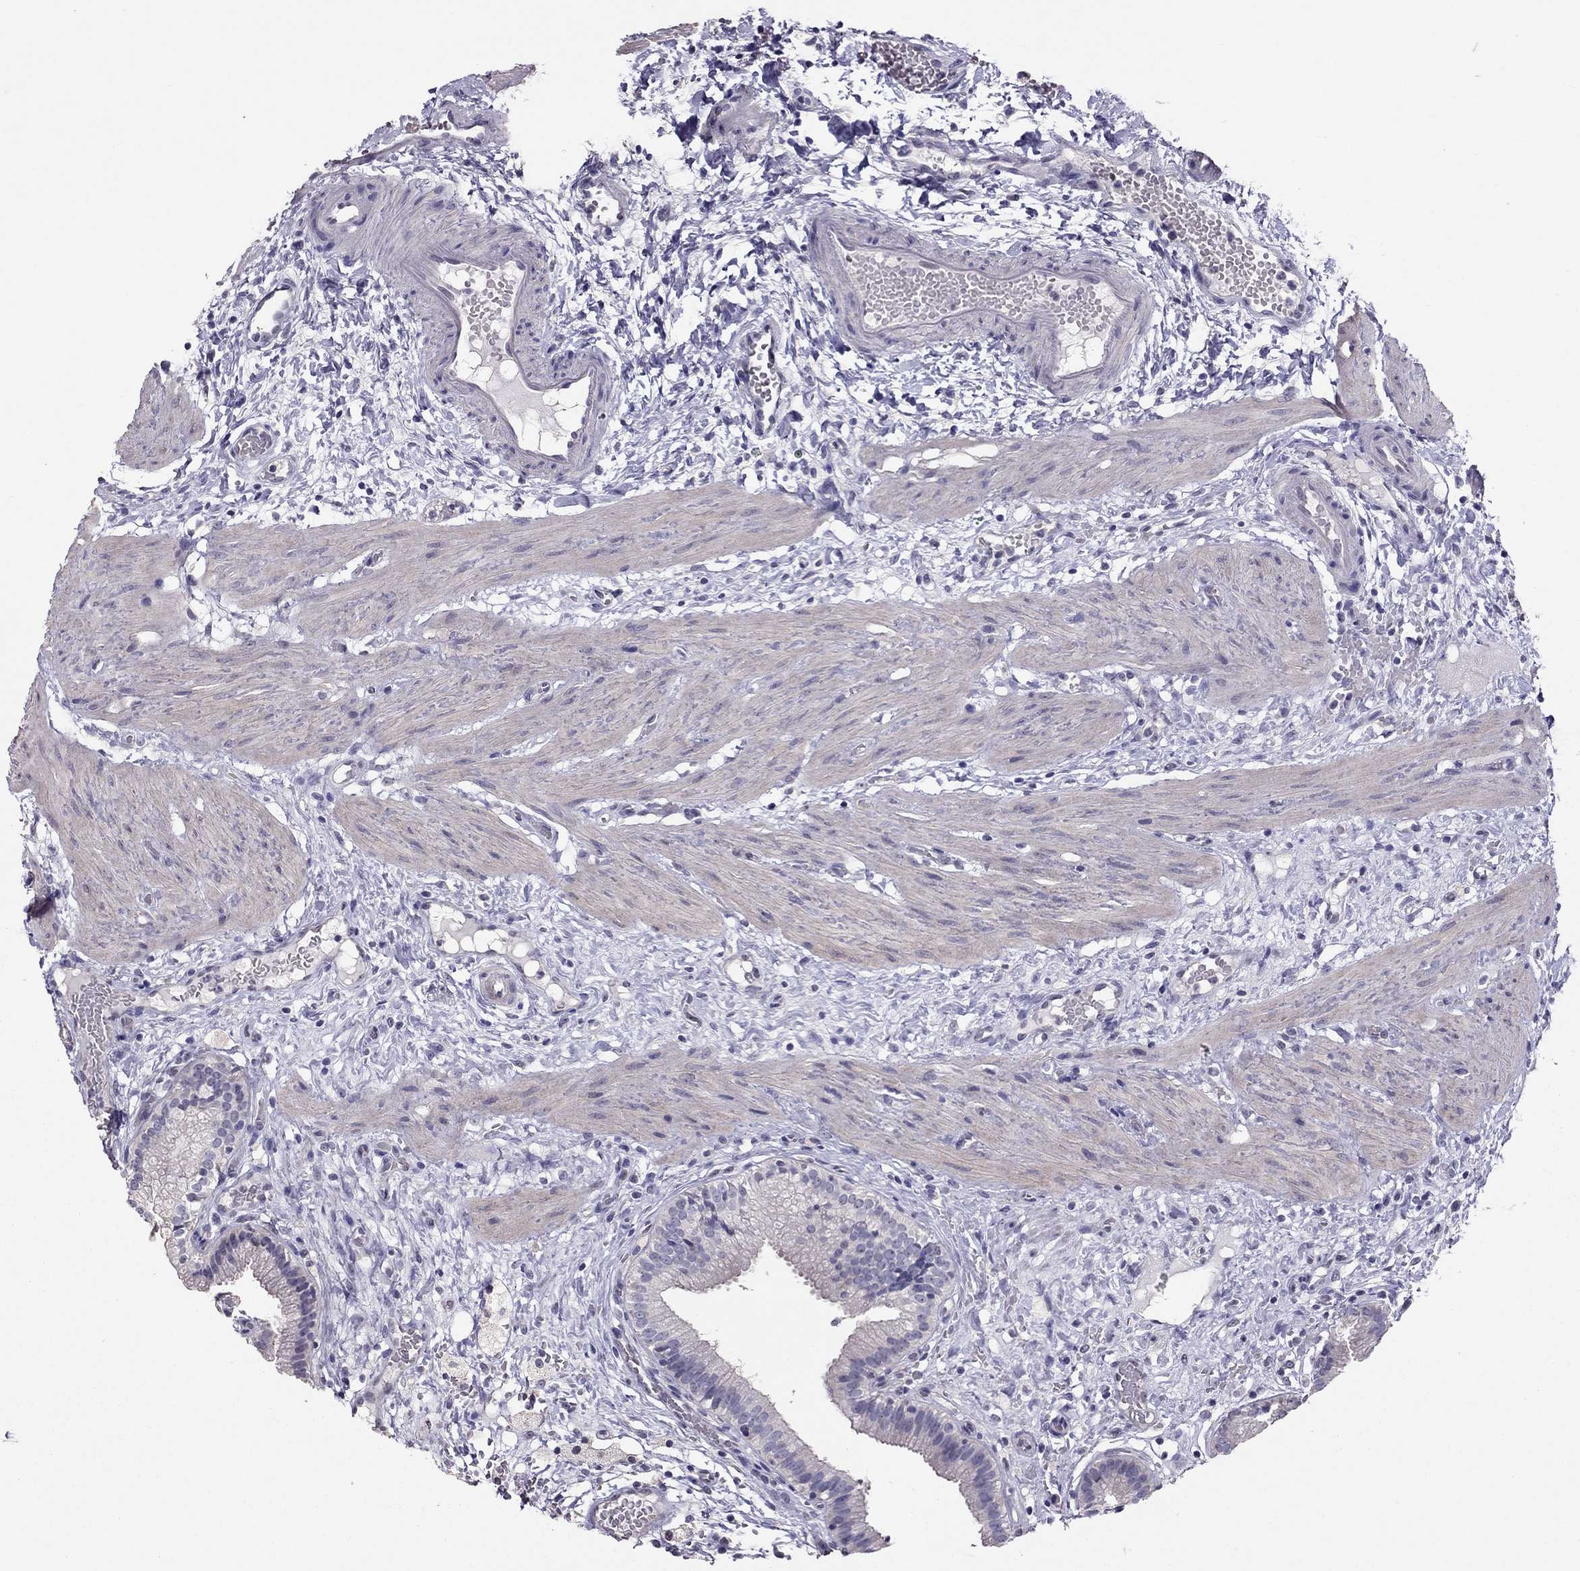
{"staining": {"intensity": "negative", "quantity": "none", "location": "none"}, "tissue": "gallbladder", "cell_type": "Glandular cells", "image_type": "normal", "snomed": [{"axis": "morphology", "description": "Normal tissue, NOS"}, {"axis": "topography", "description": "Gallbladder"}], "caption": "DAB immunohistochemical staining of unremarkable gallbladder demonstrates no significant staining in glandular cells.", "gene": "LRRC46", "patient": {"sex": "female", "age": 24}}